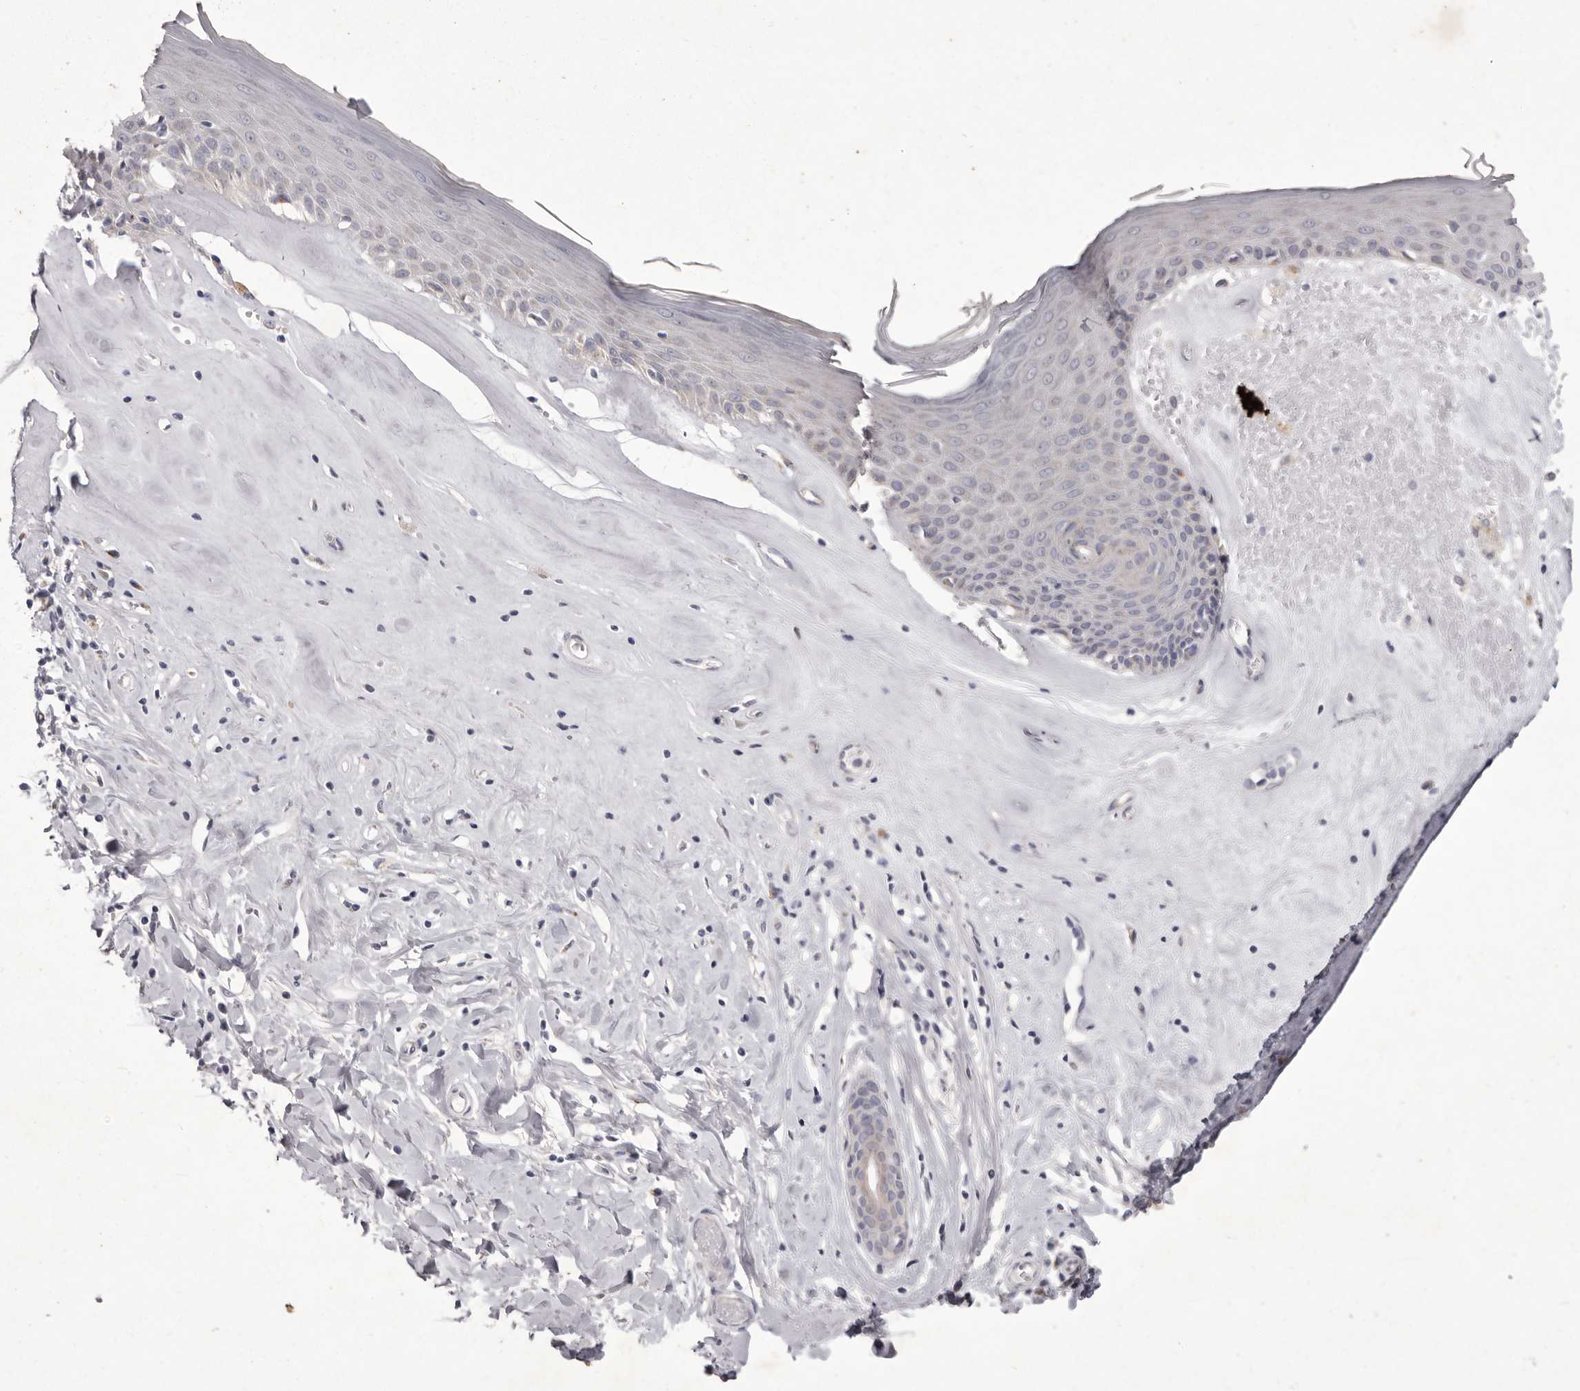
{"staining": {"intensity": "weak", "quantity": "25%-75%", "location": "cytoplasmic/membranous"}, "tissue": "skin", "cell_type": "Epidermal cells", "image_type": "normal", "snomed": [{"axis": "morphology", "description": "Normal tissue, NOS"}, {"axis": "morphology", "description": "Inflammation, NOS"}, {"axis": "topography", "description": "Vulva"}], "caption": "DAB (3,3'-diaminobenzidine) immunohistochemical staining of unremarkable skin shows weak cytoplasmic/membranous protein positivity in about 25%-75% of epidermal cells. (brown staining indicates protein expression, while blue staining denotes nuclei).", "gene": "P2RX6", "patient": {"sex": "female", "age": 84}}